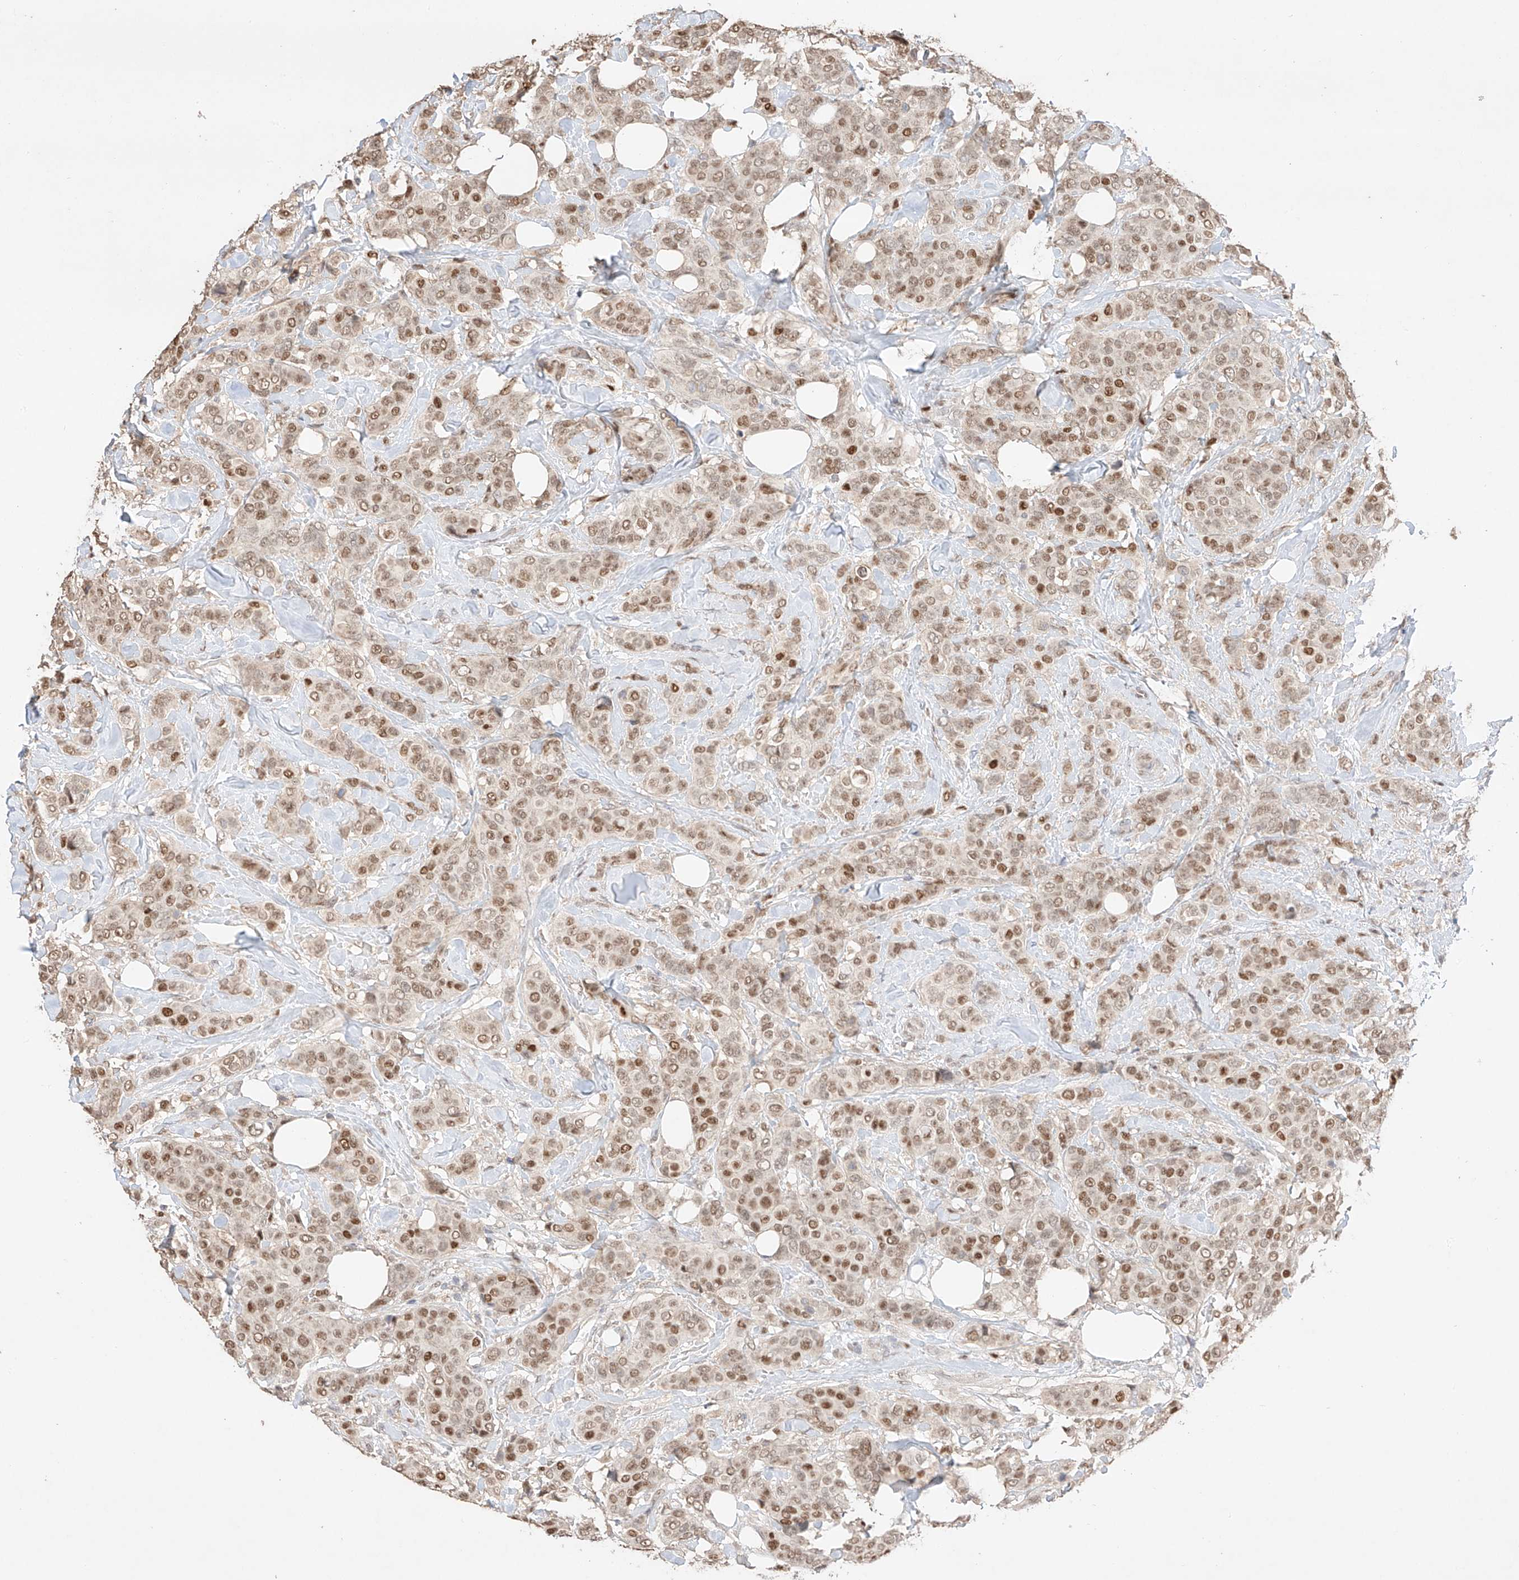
{"staining": {"intensity": "moderate", "quantity": ">75%", "location": "nuclear"}, "tissue": "breast cancer", "cell_type": "Tumor cells", "image_type": "cancer", "snomed": [{"axis": "morphology", "description": "Lobular carcinoma"}, {"axis": "topography", "description": "Breast"}], "caption": "Moderate nuclear positivity for a protein is appreciated in approximately >75% of tumor cells of lobular carcinoma (breast) using IHC.", "gene": "APIP", "patient": {"sex": "female", "age": 51}}